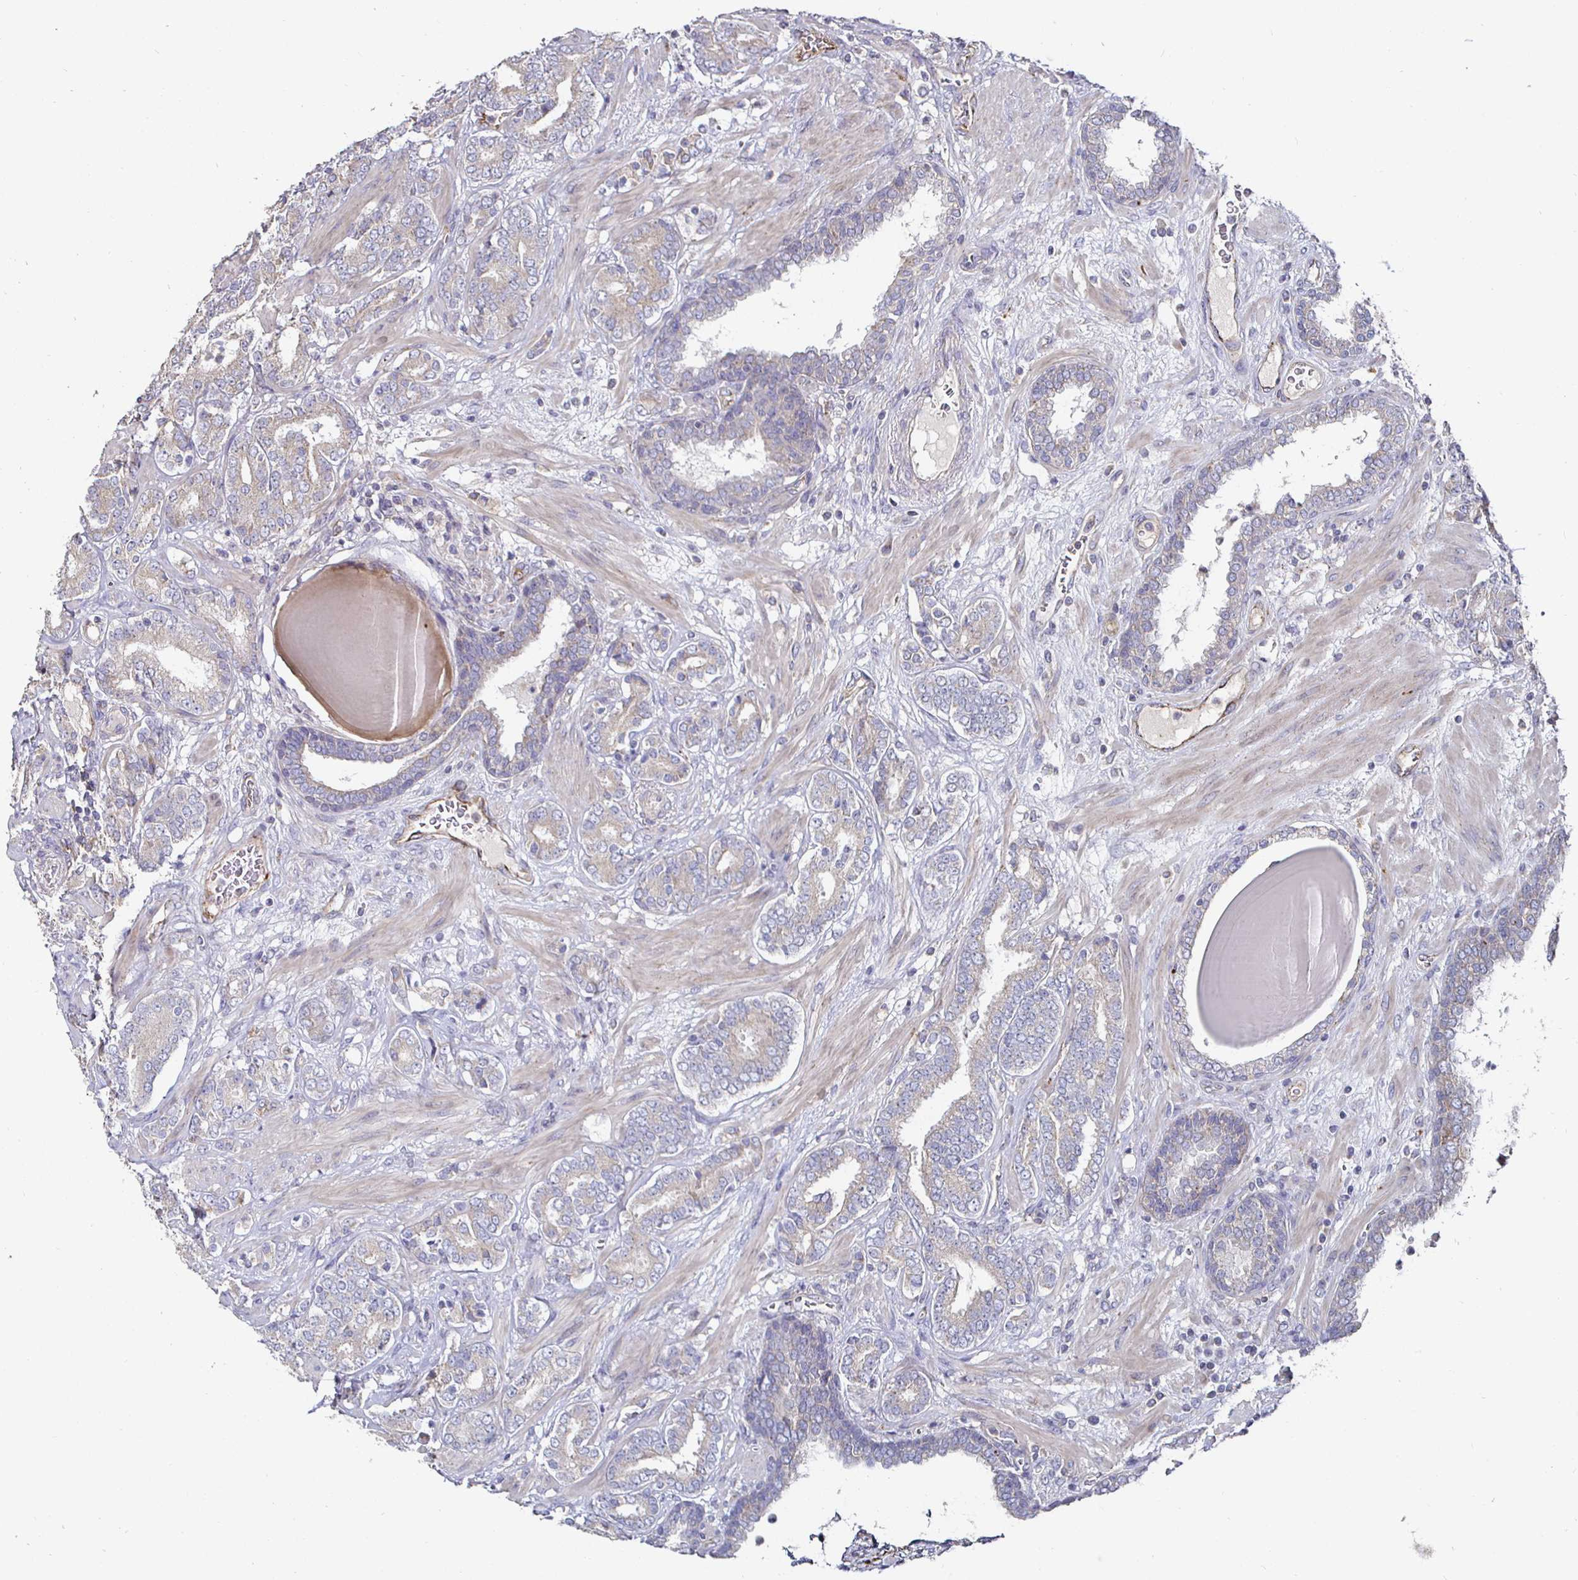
{"staining": {"intensity": "weak", "quantity": "25%-75%", "location": "cytoplasmic/membranous"}, "tissue": "prostate cancer", "cell_type": "Tumor cells", "image_type": "cancer", "snomed": [{"axis": "morphology", "description": "Adenocarcinoma, High grade"}, {"axis": "topography", "description": "Prostate"}], "caption": "Immunohistochemical staining of adenocarcinoma (high-grade) (prostate) reveals low levels of weak cytoplasmic/membranous positivity in about 25%-75% of tumor cells.", "gene": "NRSN1", "patient": {"sex": "male", "age": 62}}